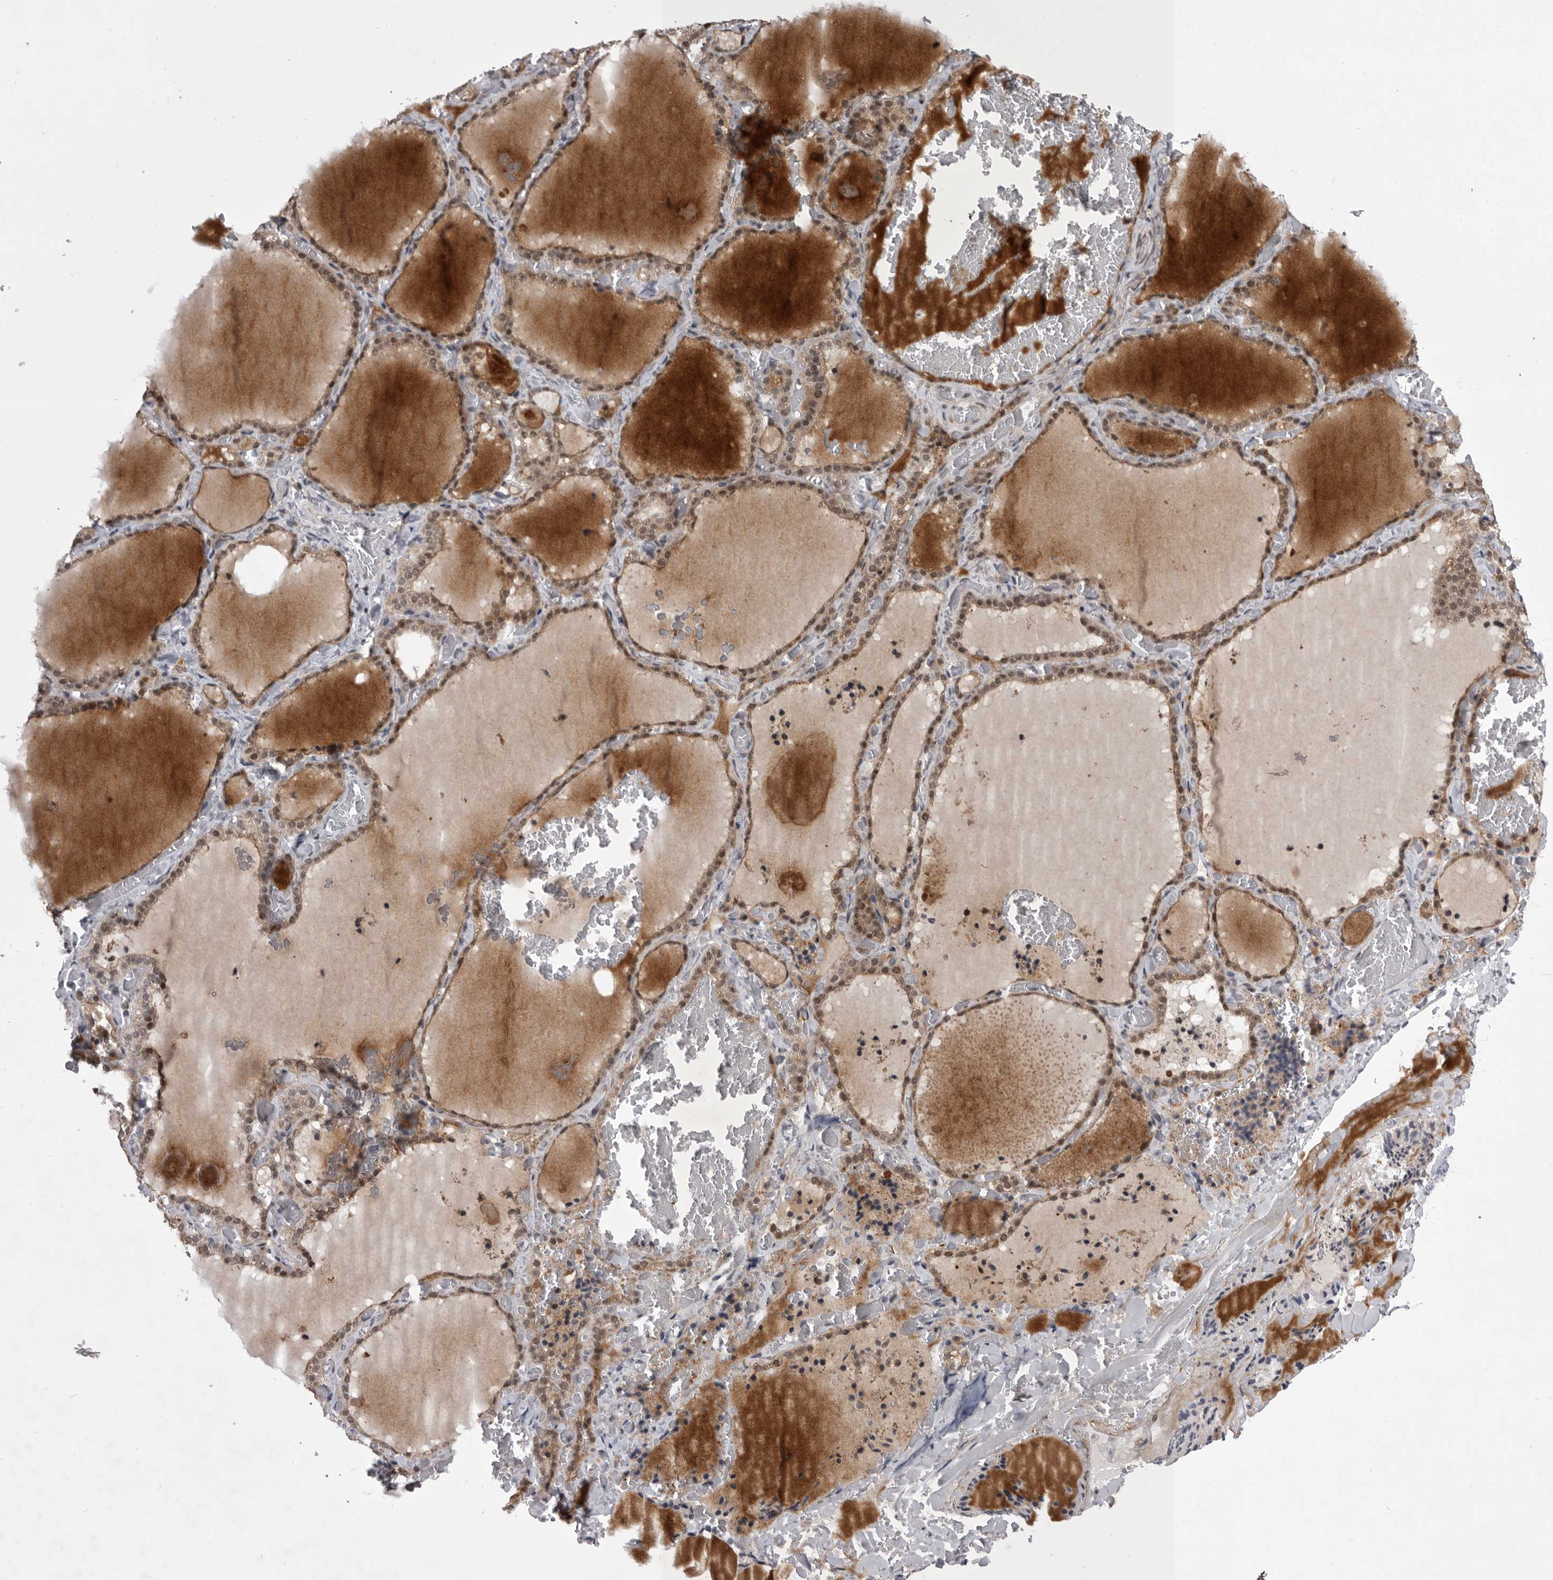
{"staining": {"intensity": "moderate", "quantity": ">75%", "location": "cytoplasmic/membranous,nuclear"}, "tissue": "thyroid gland", "cell_type": "Glandular cells", "image_type": "normal", "snomed": [{"axis": "morphology", "description": "Normal tissue, NOS"}, {"axis": "topography", "description": "Thyroid gland"}], "caption": "Thyroid gland stained for a protein (brown) demonstrates moderate cytoplasmic/membranous,nuclear positive staining in approximately >75% of glandular cells.", "gene": "PRPF3", "patient": {"sex": "female", "age": 22}}